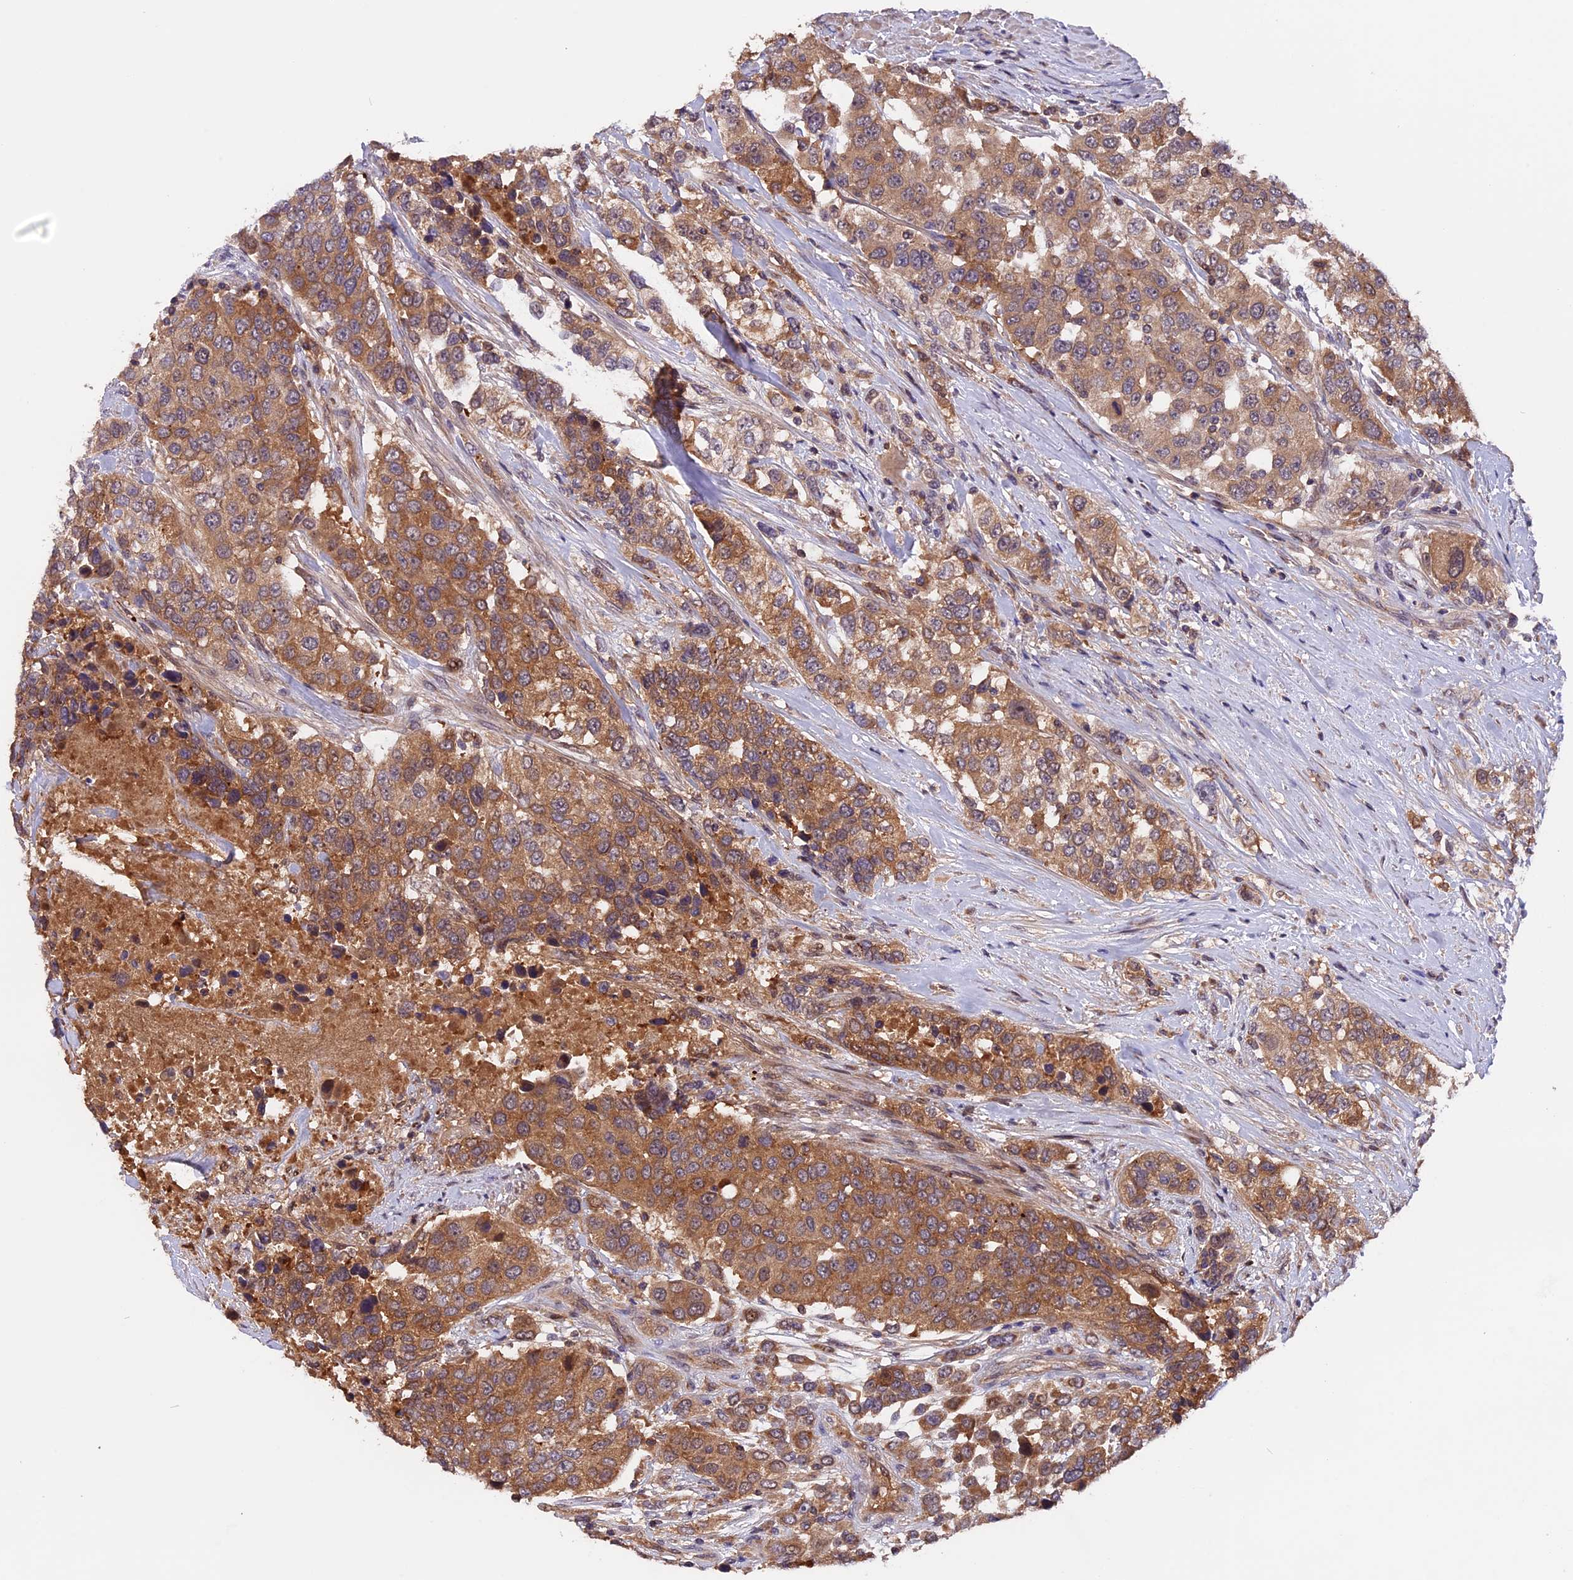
{"staining": {"intensity": "moderate", "quantity": ">75%", "location": "cytoplasmic/membranous"}, "tissue": "urothelial cancer", "cell_type": "Tumor cells", "image_type": "cancer", "snomed": [{"axis": "morphology", "description": "Urothelial carcinoma, High grade"}, {"axis": "topography", "description": "Urinary bladder"}], "caption": "Urothelial cancer stained for a protein displays moderate cytoplasmic/membranous positivity in tumor cells. (DAB IHC, brown staining for protein, blue staining for nuclei).", "gene": "MARK4", "patient": {"sex": "female", "age": 80}}